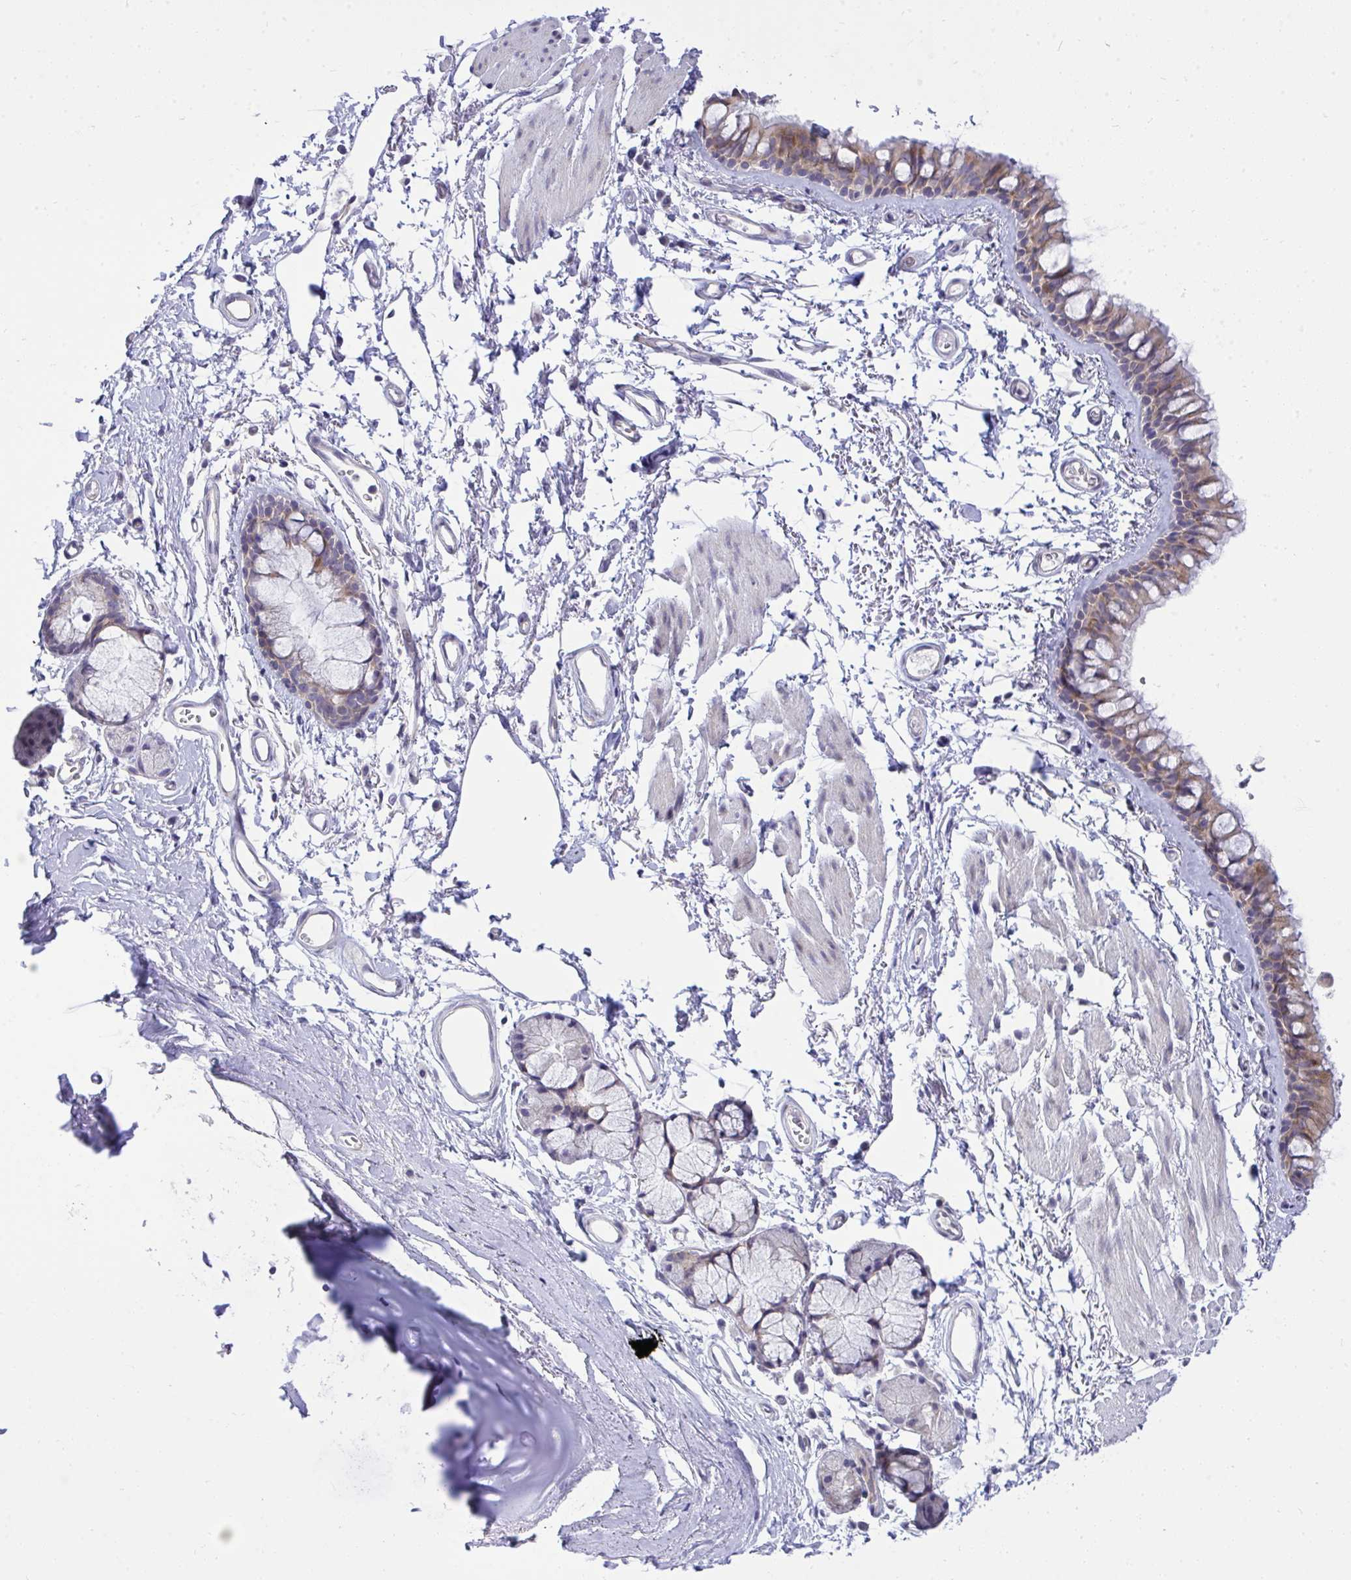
{"staining": {"intensity": "weak", "quantity": "25%-75%", "location": "cytoplasmic/membranous"}, "tissue": "bronchus", "cell_type": "Respiratory epithelial cells", "image_type": "normal", "snomed": [{"axis": "morphology", "description": "Normal tissue, NOS"}, {"axis": "topography", "description": "Cartilage tissue"}, {"axis": "topography", "description": "Bronchus"}], "caption": "Respiratory epithelial cells demonstrate weak cytoplasmic/membranous positivity in approximately 25%-75% of cells in normal bronchus. (DAB IHC, brown staining for protein, blue staining for nuclei).", "gene": "VGLL3", "patient": {"sex": "female", "age": 79}}